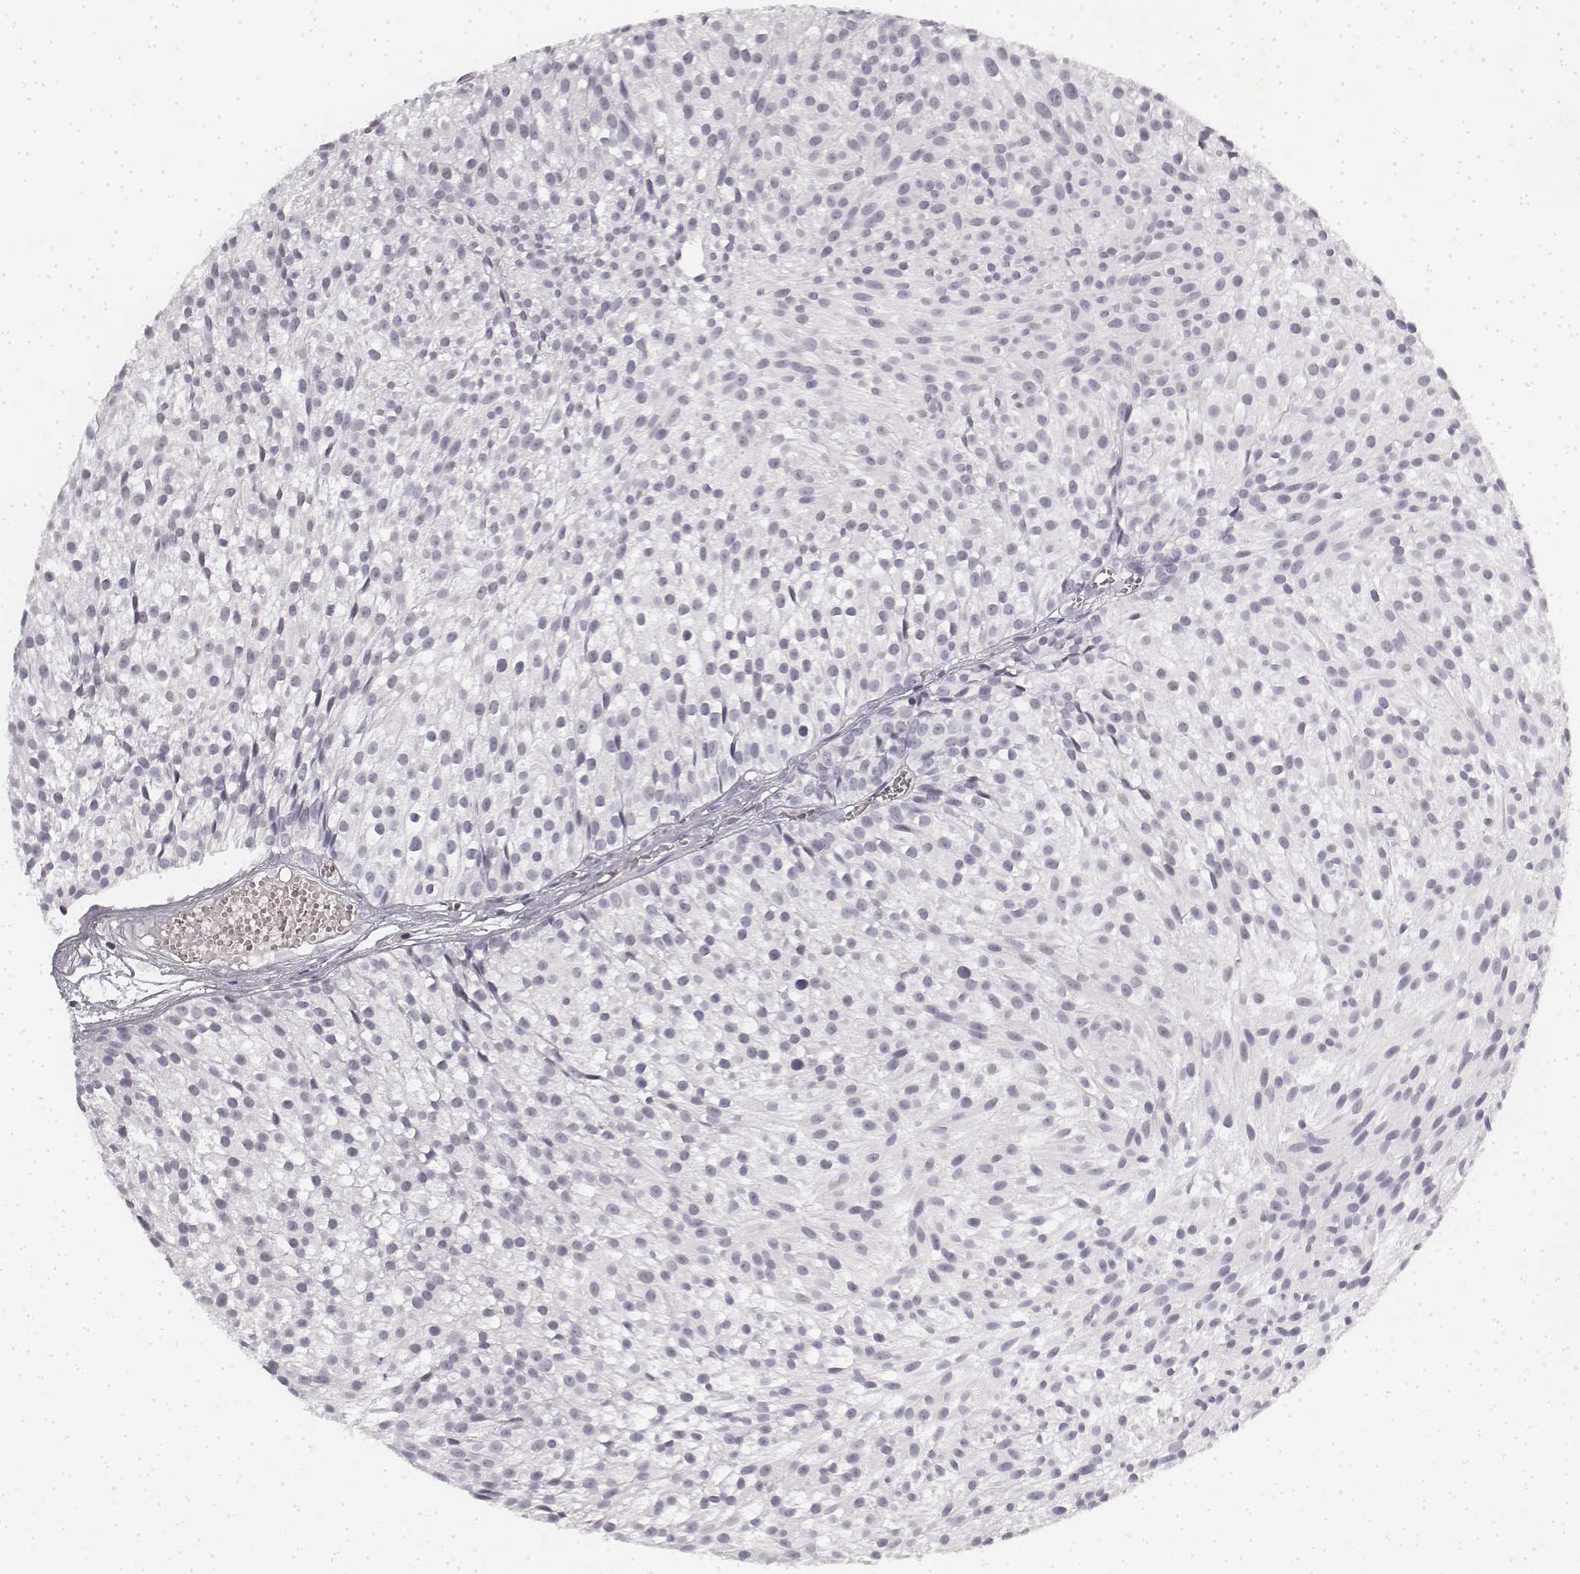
{"staining": {"intensity": "negative", "quantity": "none", "location": "none"}, "tissue": "urothelial cancer", "cell_type": "Tumor cells", "image_type": "cancer", "snomed": [{"axis": "morphology", "description": "Urothelial carcinoma, Low grade"}, {"axis": "topography", "description": "Urinary bladder"}], "caption": "DAB immunohistochemical staining of human urothelial carcinoma (low-grade) reveals no significant staining in tumor cells.", "gene": "KRT84", "patient": {"sex": "male", "age": 63}}